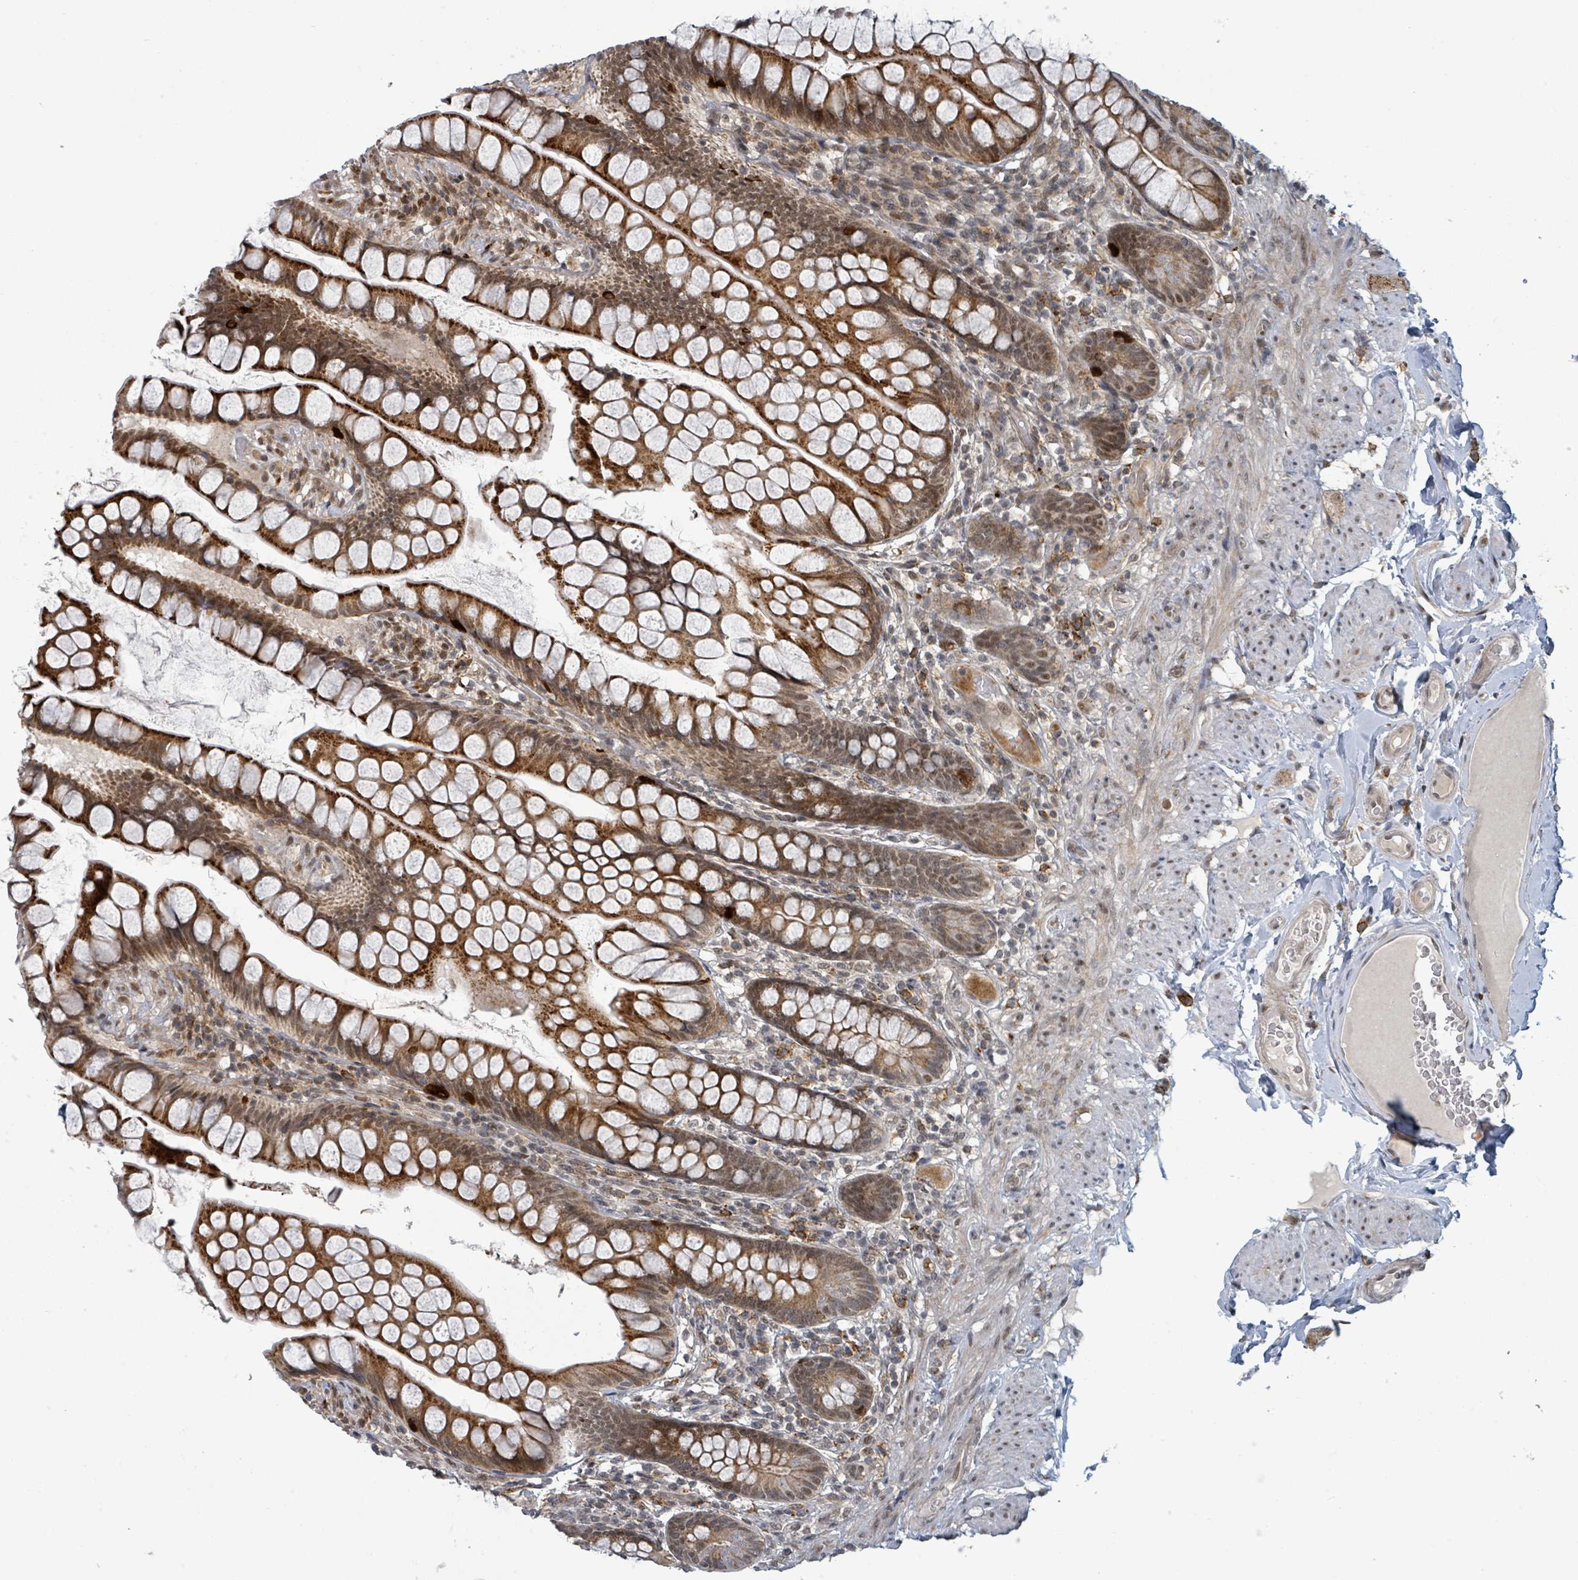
{"staining": {"intensity": "strong", "quantity": ">75%", "location": "cytoplasmic/membranous"}, "tissue": "small intestine", "cell_type": "Glandular cells", "image_type": "normal", "snomed": [{"axis": "morphology", "description": "Normal tissue, NOS"}, {"axis": "topography", "description": "Small intestine"}], "caption": "Approximately >75% of glandular cells in normal human small intestine exhibit strong cytoplasmic/membranous protein staining as visualized by brown immunohistochemical staining.", "gene": "GTF3C1", "patient": {"sex": "male", "age": 70}}